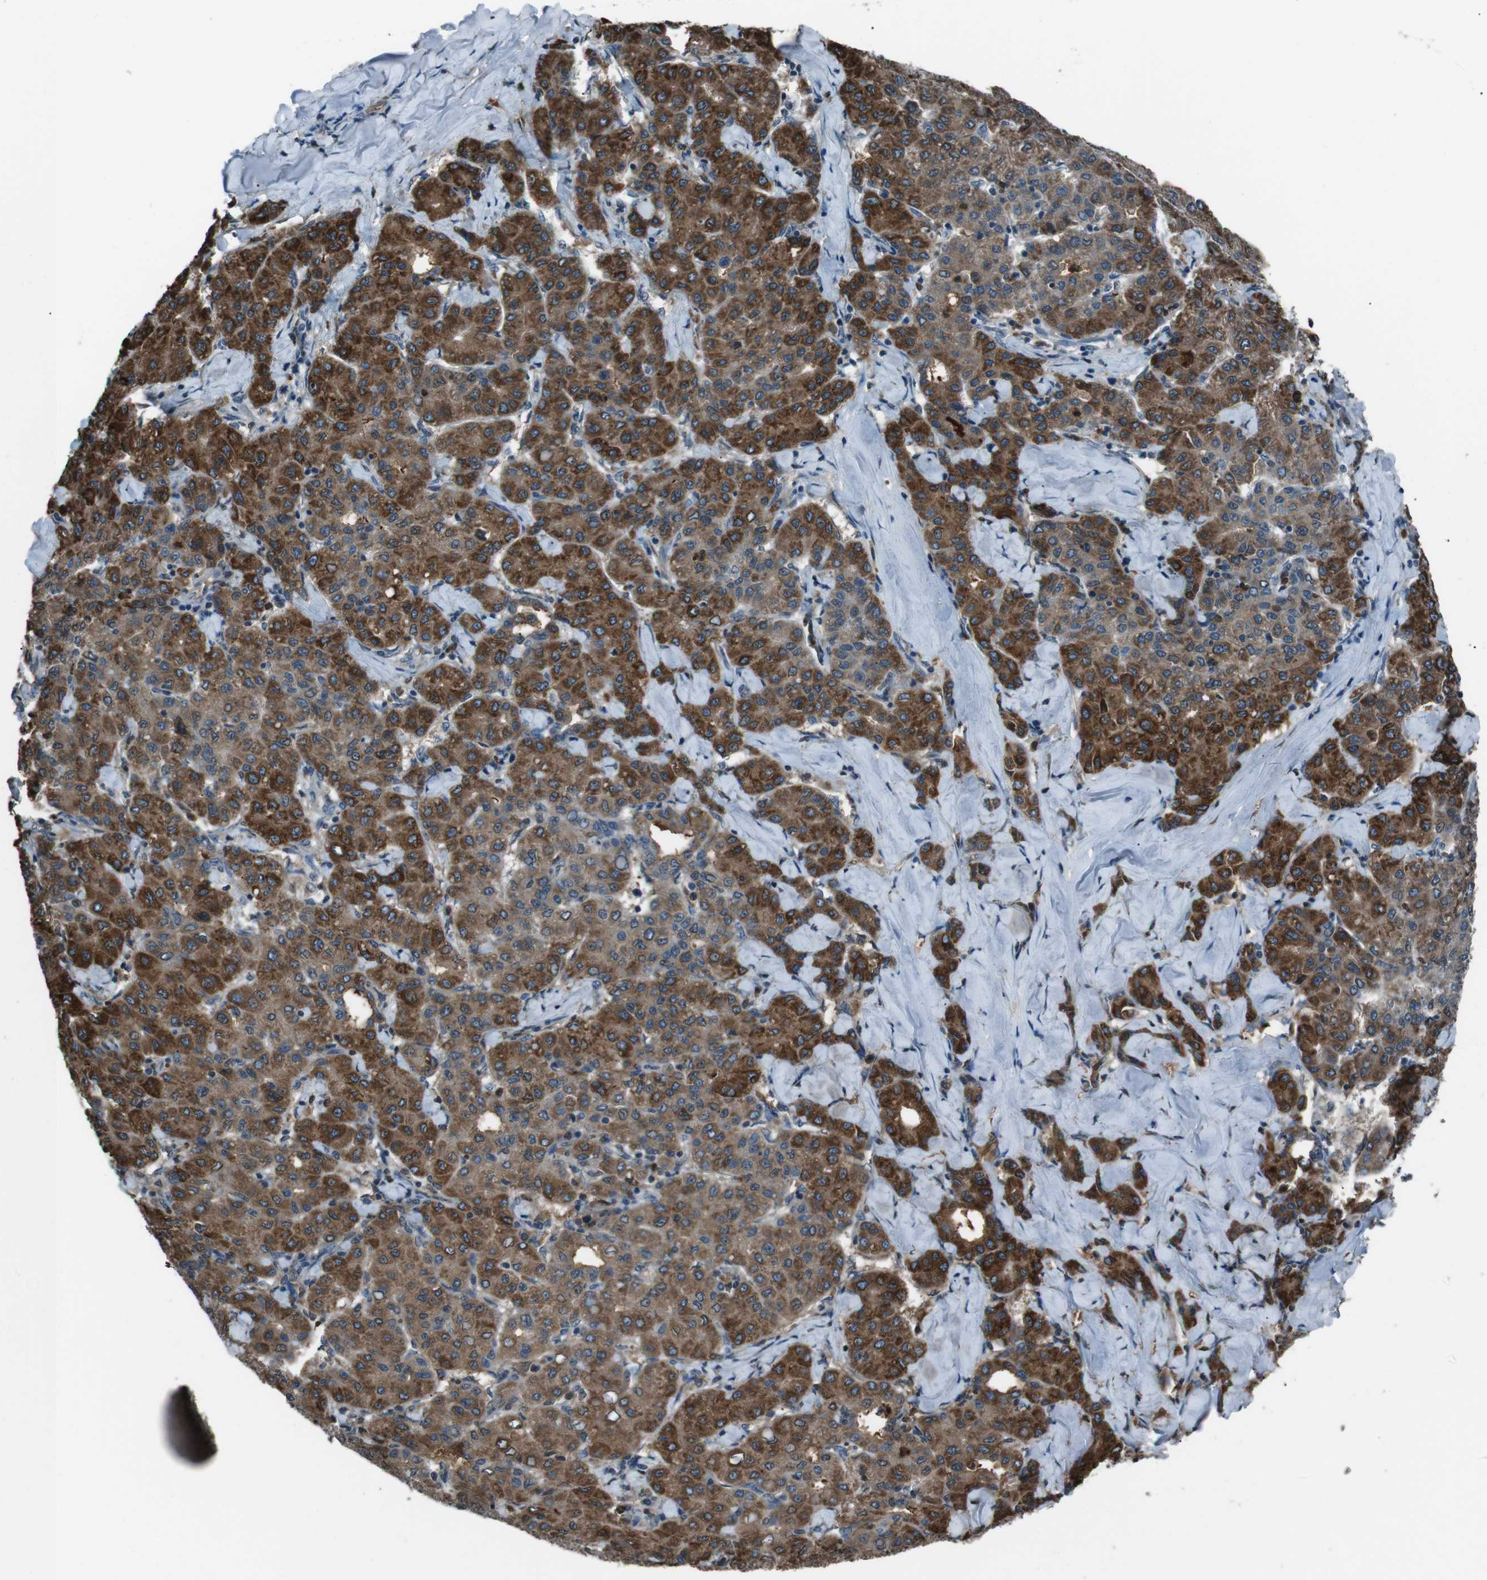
{"staining": {"intensity": "strong", "quantity": ">75%", "location": "cytoplasmic/membranous"}, "tissue": "liver cancer", "cell_type": "Tumor cells", "image_type": "cancer", "snomed": [{"axis": "morphology", "description": "Carcinoma, Hepatocellular, NOS"}, {"axis": "topography", "description": "Liver"}], "caption": "Approximately >75% of tumor cells in human liver cancer (hepatocellular carcinoma) demonstrate strong cytoplasmic/membranous protein positivity as visualized by brown immunohistochemical staining.", "gene": "UGT1A6", "patient": {"sex": "male", "age": 65}}